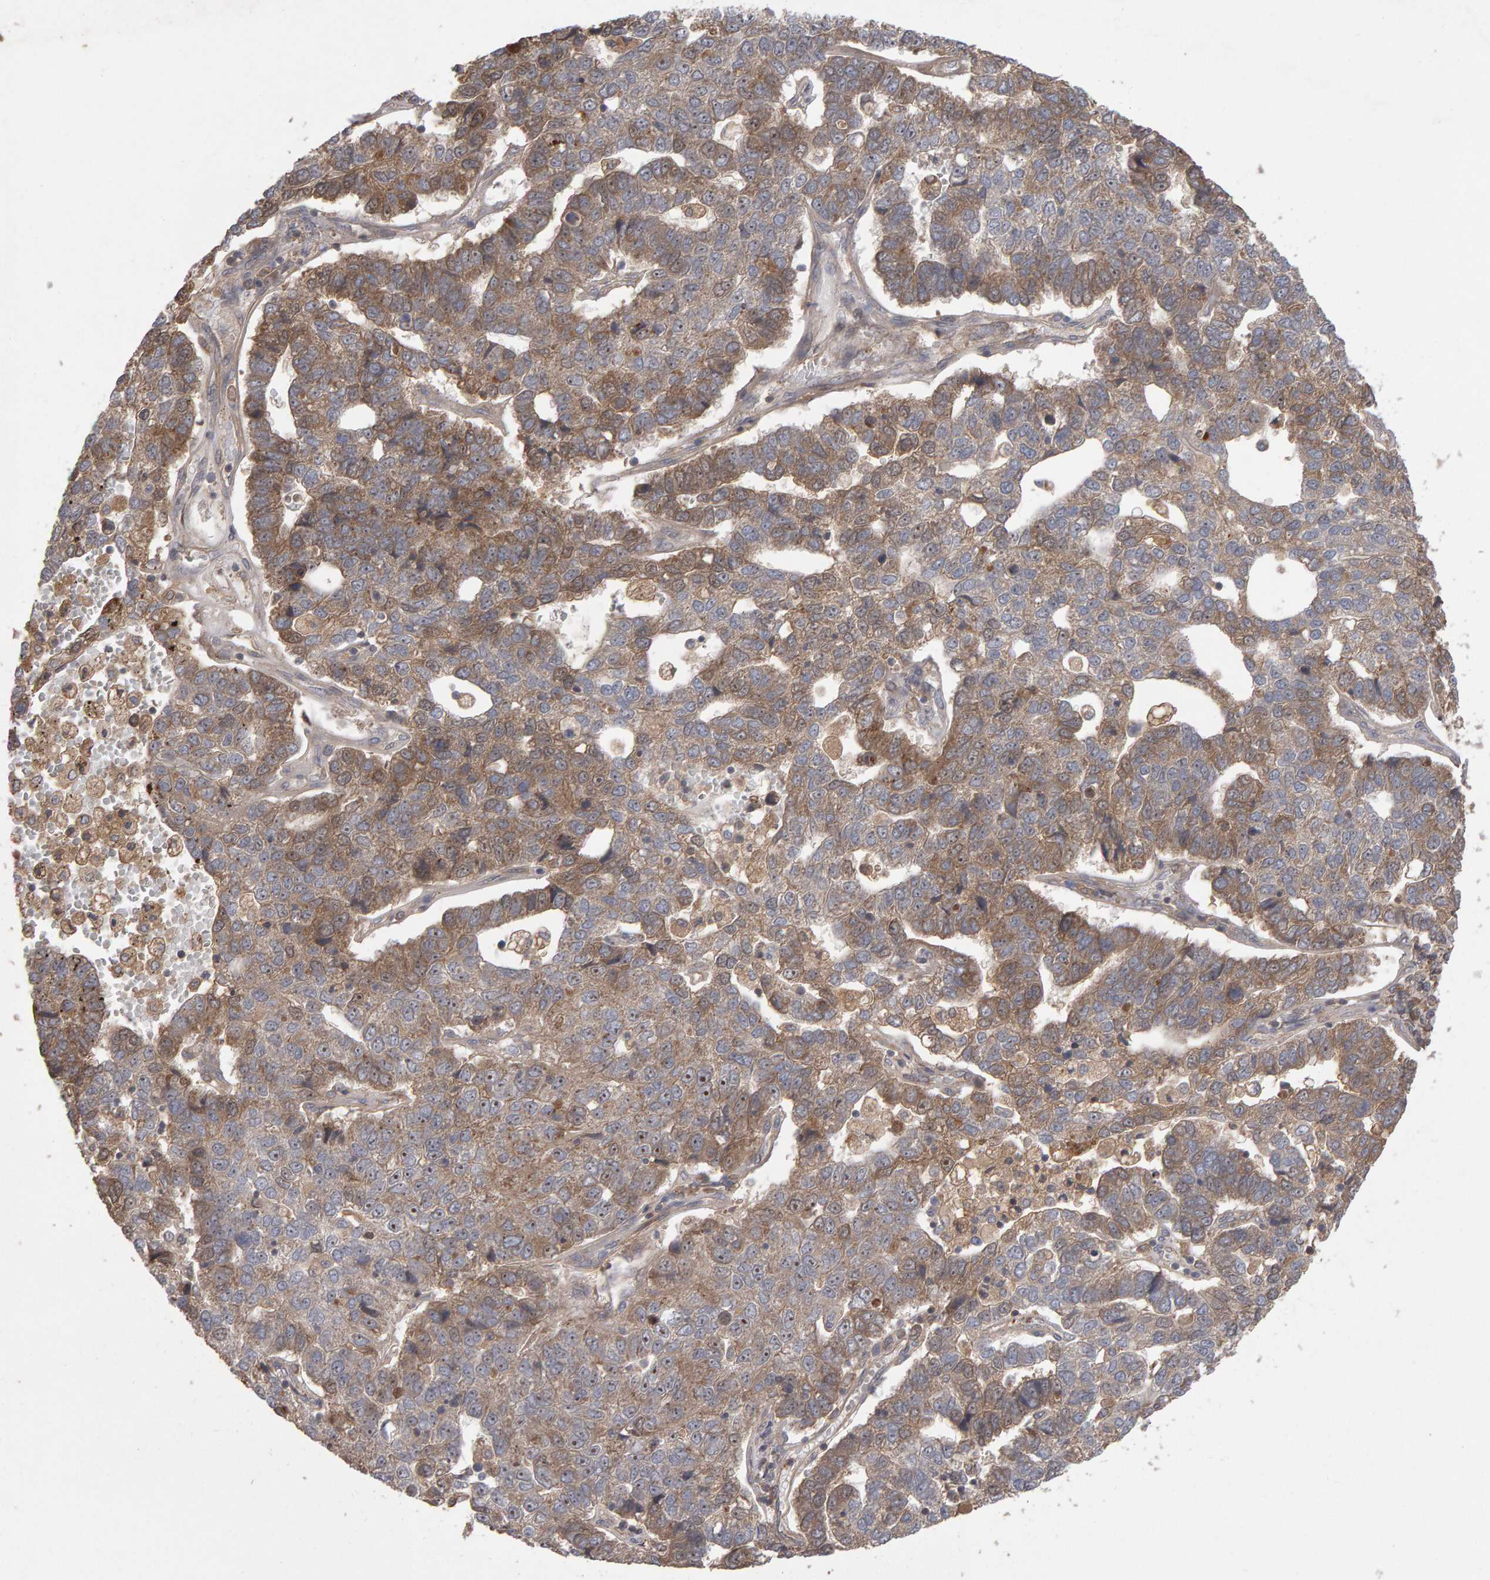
{"staining": {"intensity": "moderate", "quantity": "25%-75%", "location": "cytoplasmic/membranous,nuclear"}, "tissue": "pancreatic cancer", "cell_type": "Tumor cells", "image_type": "cancer", "snomed": [{"axis": "morphology", "description": "Adenocarcinoma, NOS"}, {"axis": "topography", "description": "Pancreas"}], "caption": "The immunohistochemical stain shows moderate cytoplasmic/membranous and nuclear expression in tumor cells of pancreatic adenocarcinoma tissue.", "gene": "PGS1", "patient": {"sex": "female", "age": 61}}